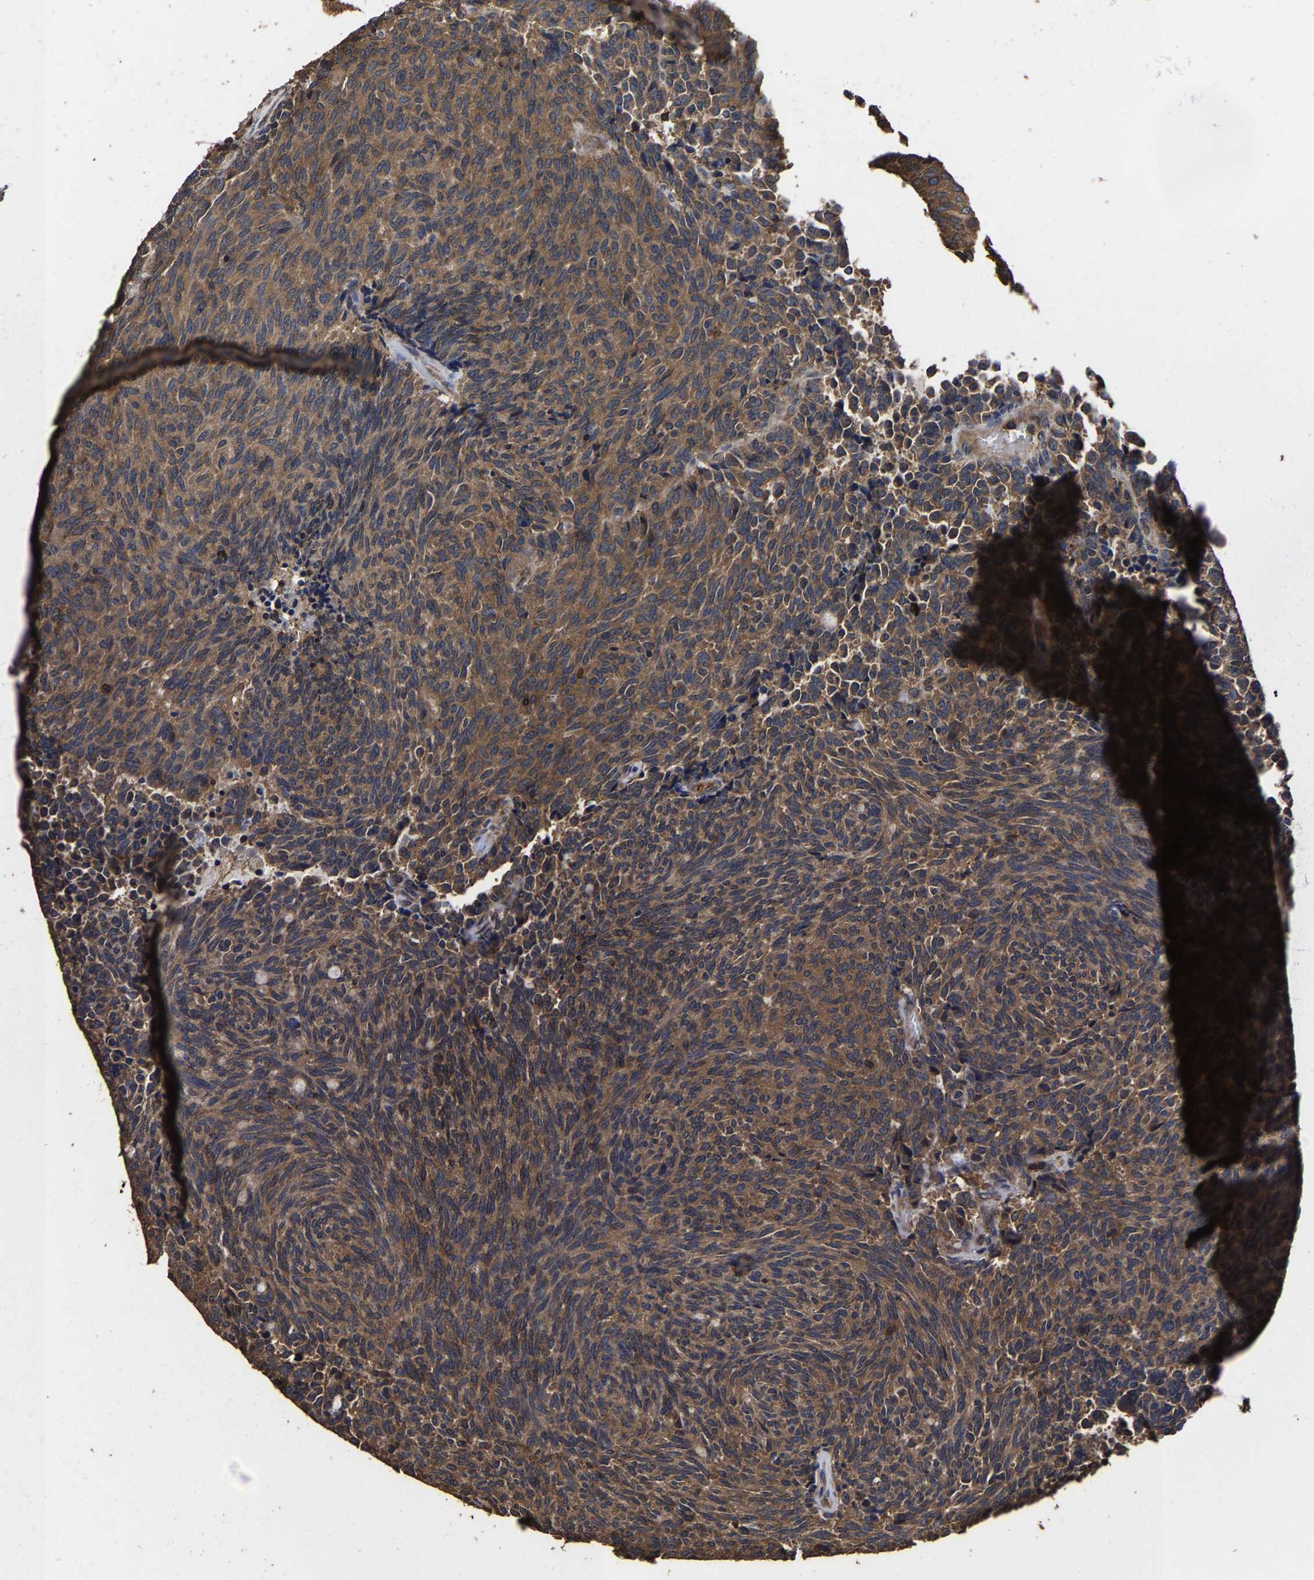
{"staining": {"intensity": "moderate", "quantity": ">75%", "location": "cytoplasmic/membranous"}, "tissue": "carcinoid", "cell_type": "Tumor cells", "image_type": "cancer", "snomed": [{"axis": "morphology", "description": "Carcinoid, malignant, NOS"}, {"axis": "topography", "description": "Pancreas"}], "caption": "Tumor cells display medium levels of moderate cytoplasmic/membranous staining in about >75% of cells in carcinoid.", "gene": "ITCH", "patient": {"sex": "female", "age": 54}}